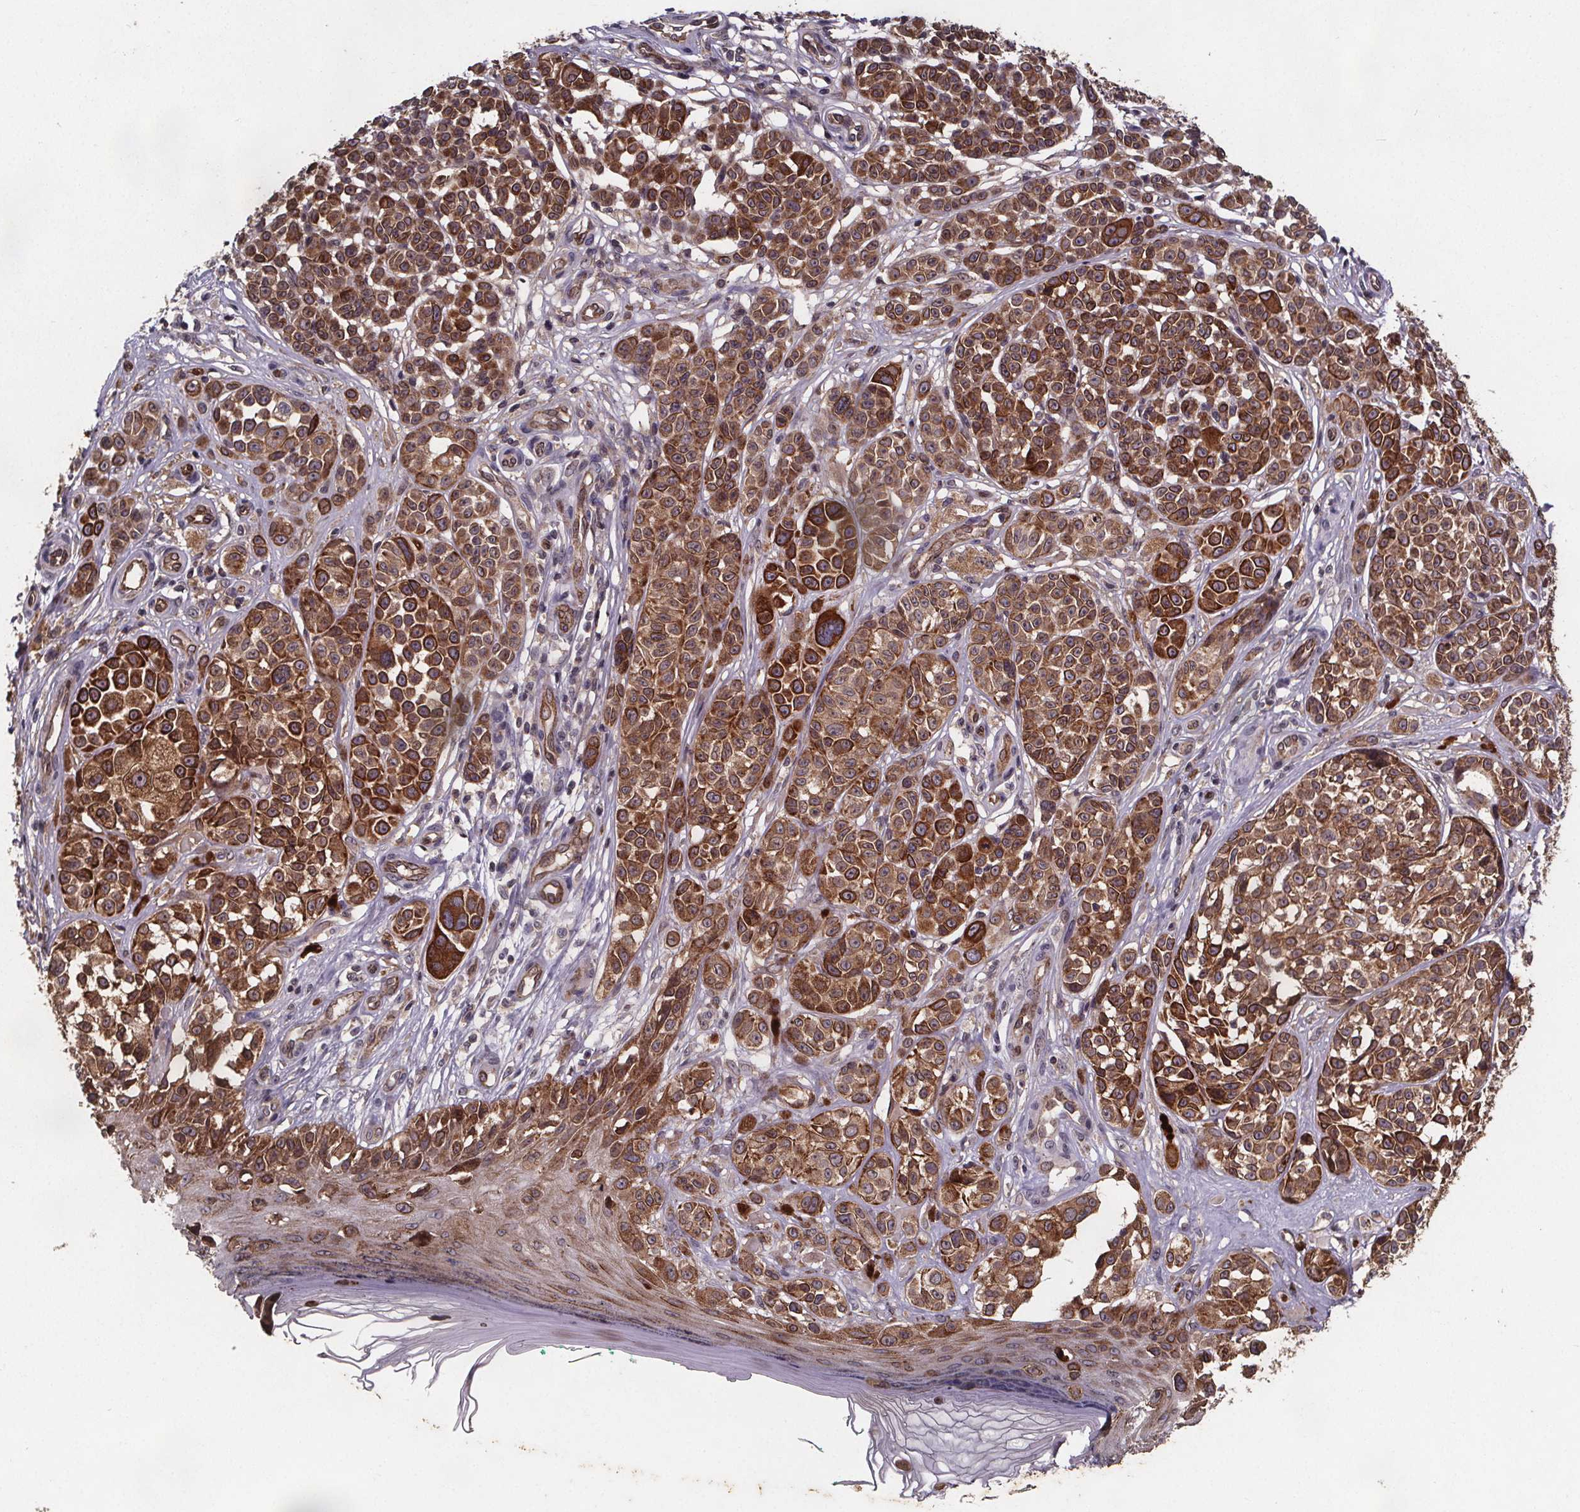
{"staining": {"intensity": "strong", "quantity": ">75%", "location": "cytoplasmic/membranous"}, "tissue": "melanoma", "cell_type": "Tumor cells", "image_type": "cancer", "snomed": [{"axis": "morphology", "description": "Malignant melanoma, NOS"}, {"axis": "topography", "description": "Skin"}], "caption": "Protein analysis of melanoma tissue displays strong cytoplasmic/membranous positivity in about >75% of tumor cells.", "gene": "FASTKD3", "patient": {"sex": "female", "age": 90}}